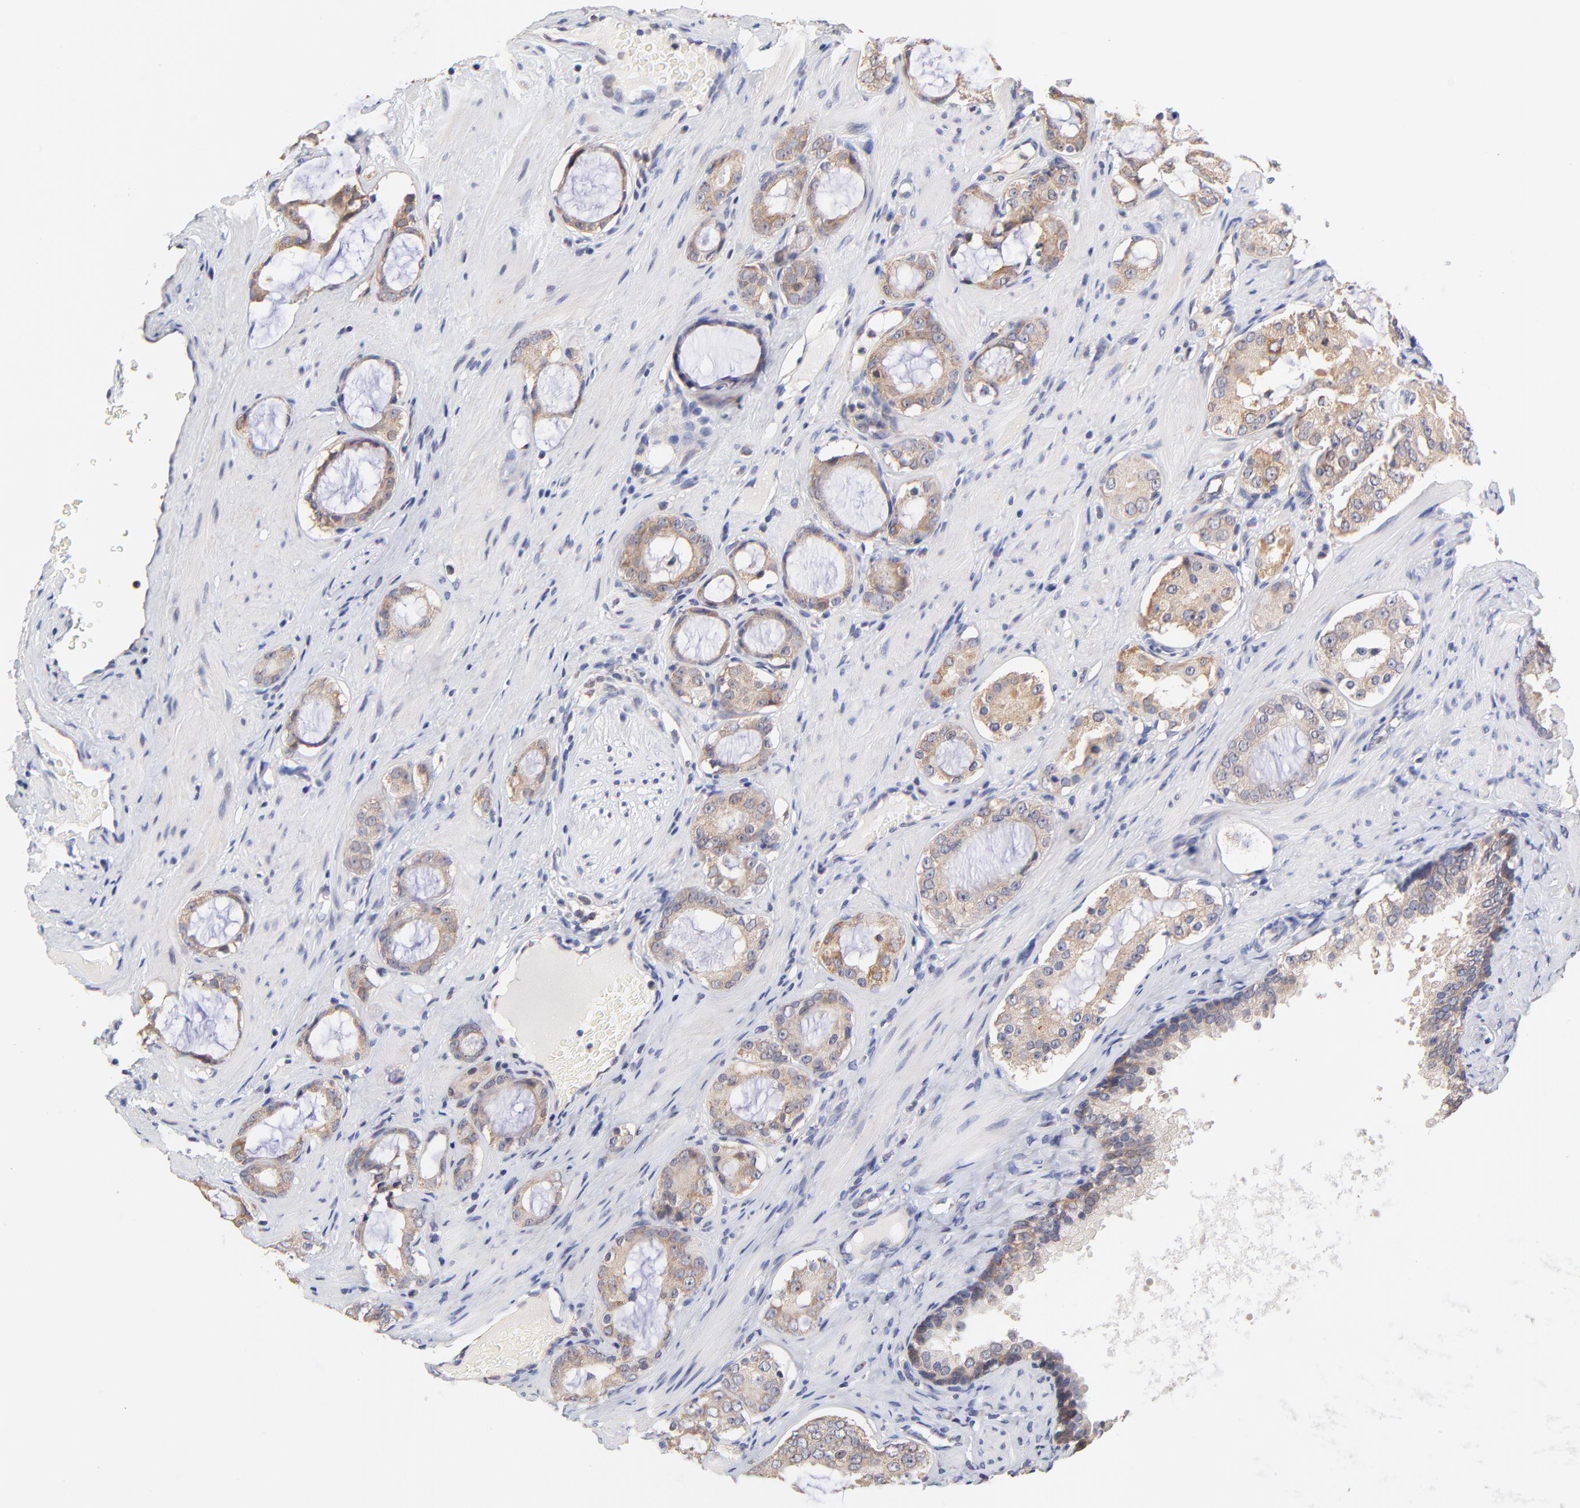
{"staining": {"intensity": "moderate", "quantity": "25%-75%", "location": "cytoplasmic/membranous"}, "tissue": "prostate cancer", "cell_type": "Tumor cells", "image_type": "cancer", "snomed": [{"axis": "morphology", "description": "Adenocarcinoma, Medium grade"}, {"axis": "topography", "description": "Prostate"}], "caption": "Protein staining demonstrates moderate cytoplasmic/membranous expression in about 25%-75% of tumor cells in prostate cancer.", "gene": "PTK7", "patient": {"sex": "male", "age": 73}}